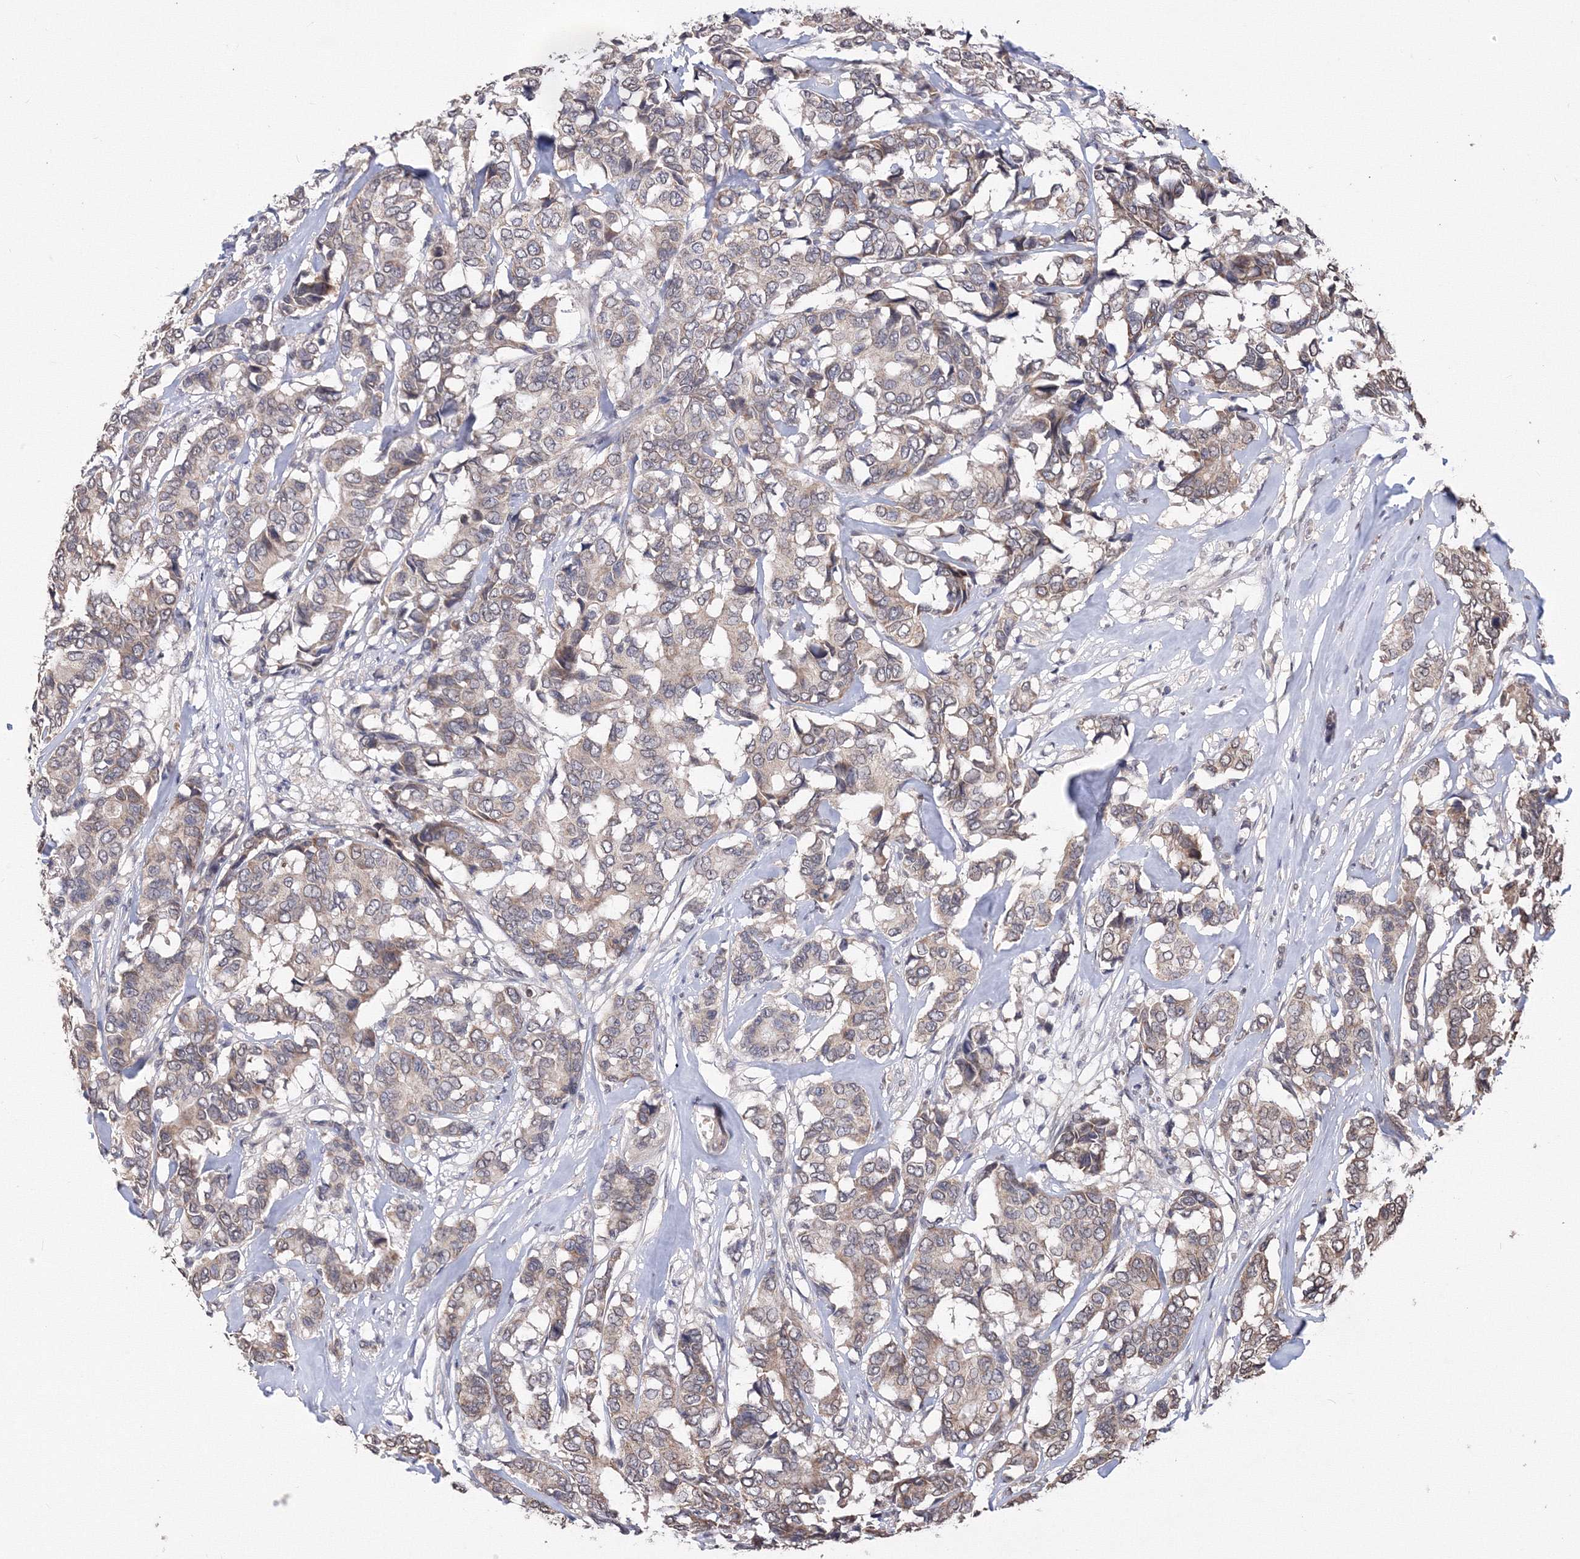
{"staining": {"intensity": "weak", "quantity": "25%-75%", "location": "cytoplasmic/membranous,nuclear"}, "tissue": "breast cancer", "cell_type": "Tumor cells", "image_type": "cancer", "snomed": [{"axis": "morphology", "description": "Duct carcinoma"}, {"axis": "topography", "description": "Breast"}], "caption": "Tumor cells demonstrate low levels of weak cytoplasmic/membranous and nuclear staining in about 25%-75% of cells in breast cancer (intraductal carcinoma).", "gene": "GPN1", "patient": {"sex": "female", "age": 87}}